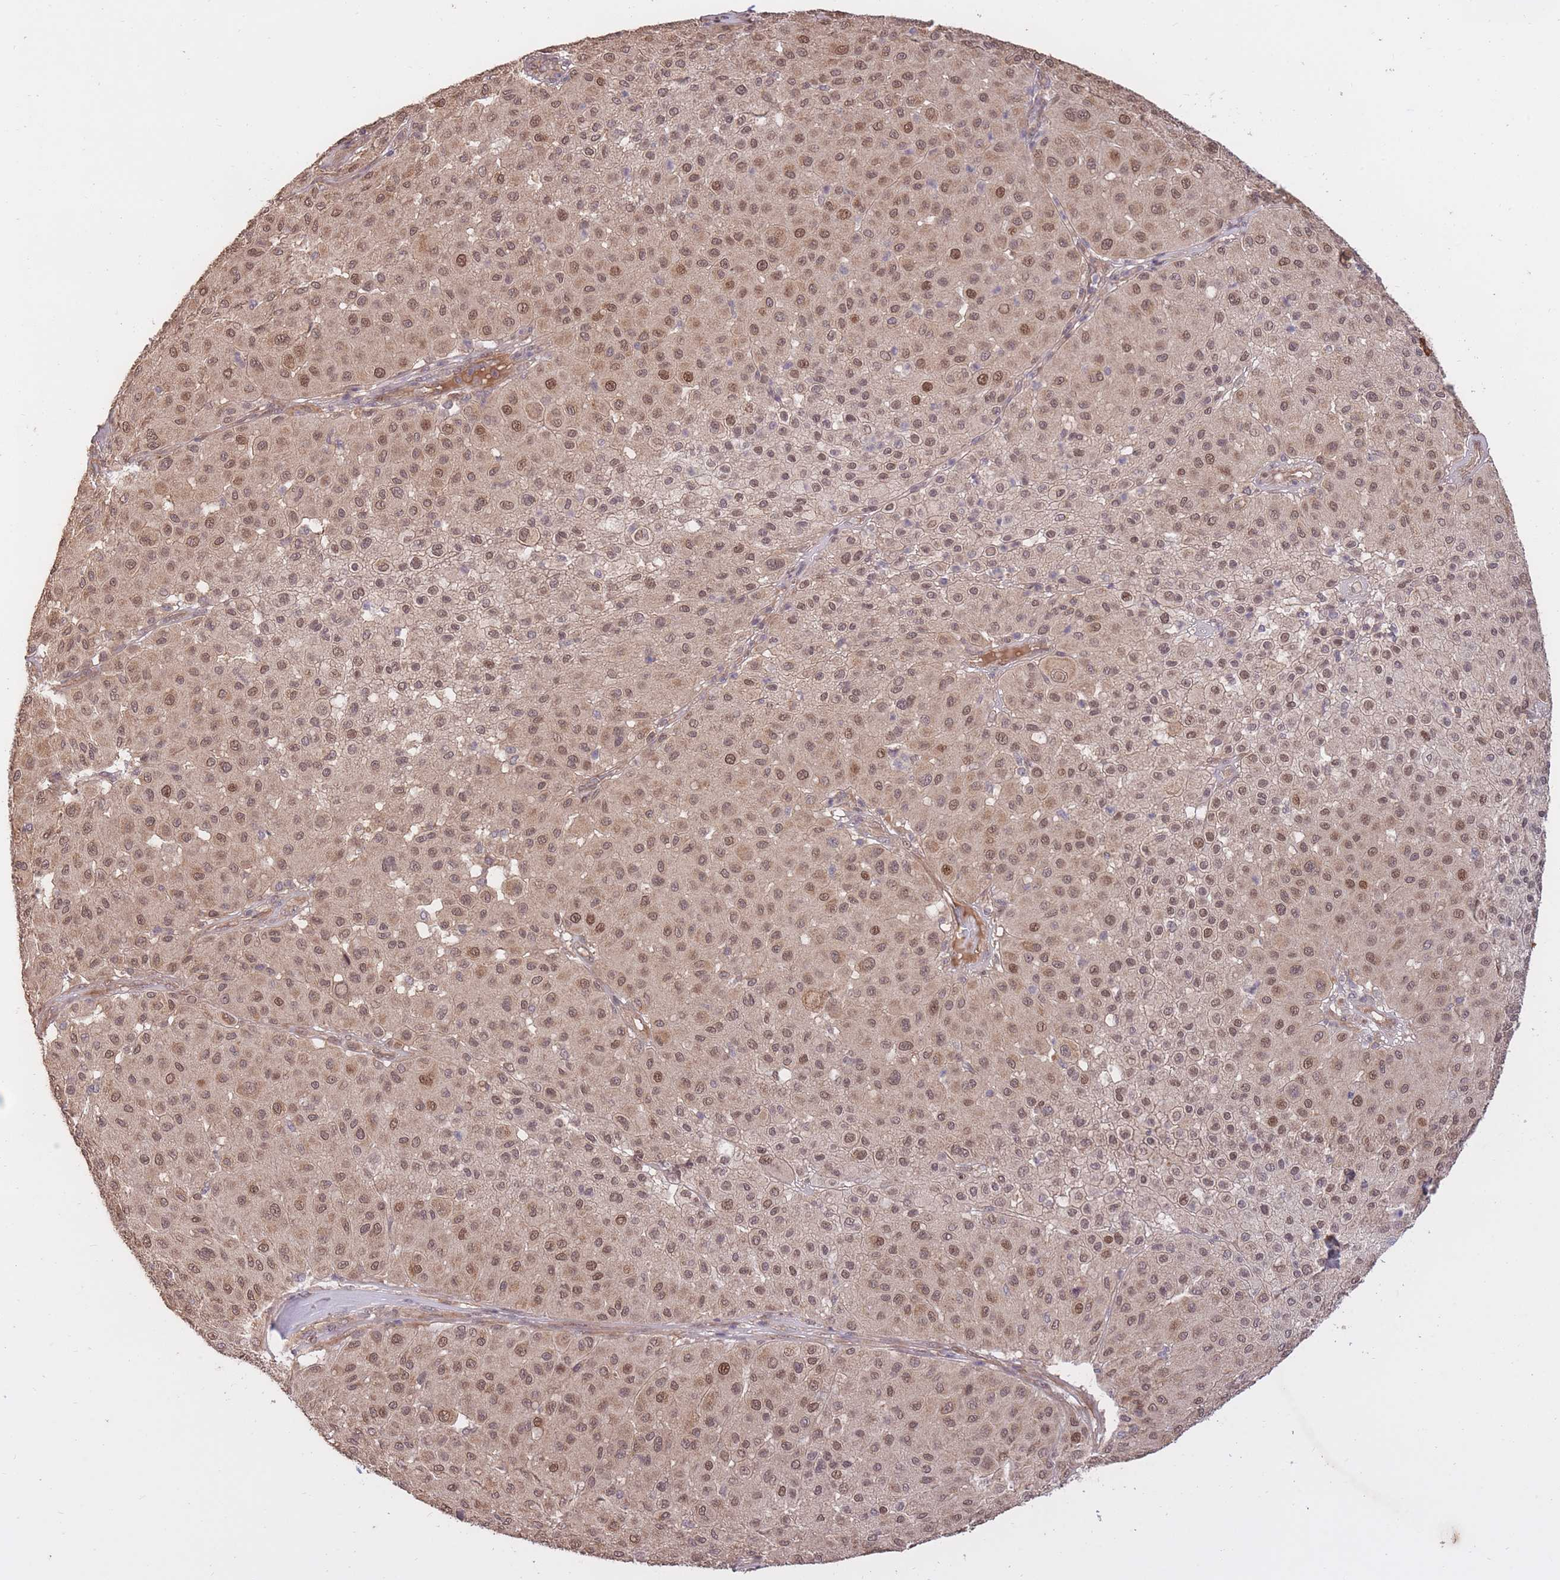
{"staining": {"intensity": "moderate", "quantity": ">75%", "location": "nuclear"}, "tissue": "melanoma", "cell_type": "Tumor cells", "image_type": "cancer", "snomed": [{"axis": "morphology", "description": "Malignant melanoma, Metastatic site"}, {"axis": "topography", "description": "Smooth muscle"}], "caption": "Immunohistochemistry (IHC) of human malignant melanoma (metastatic site) exhibits medium levels of moderate nuclear staining in about >75% of tumor cells.", "gene": "RGS14", "patient": {"sex": "male", "age": 41}}